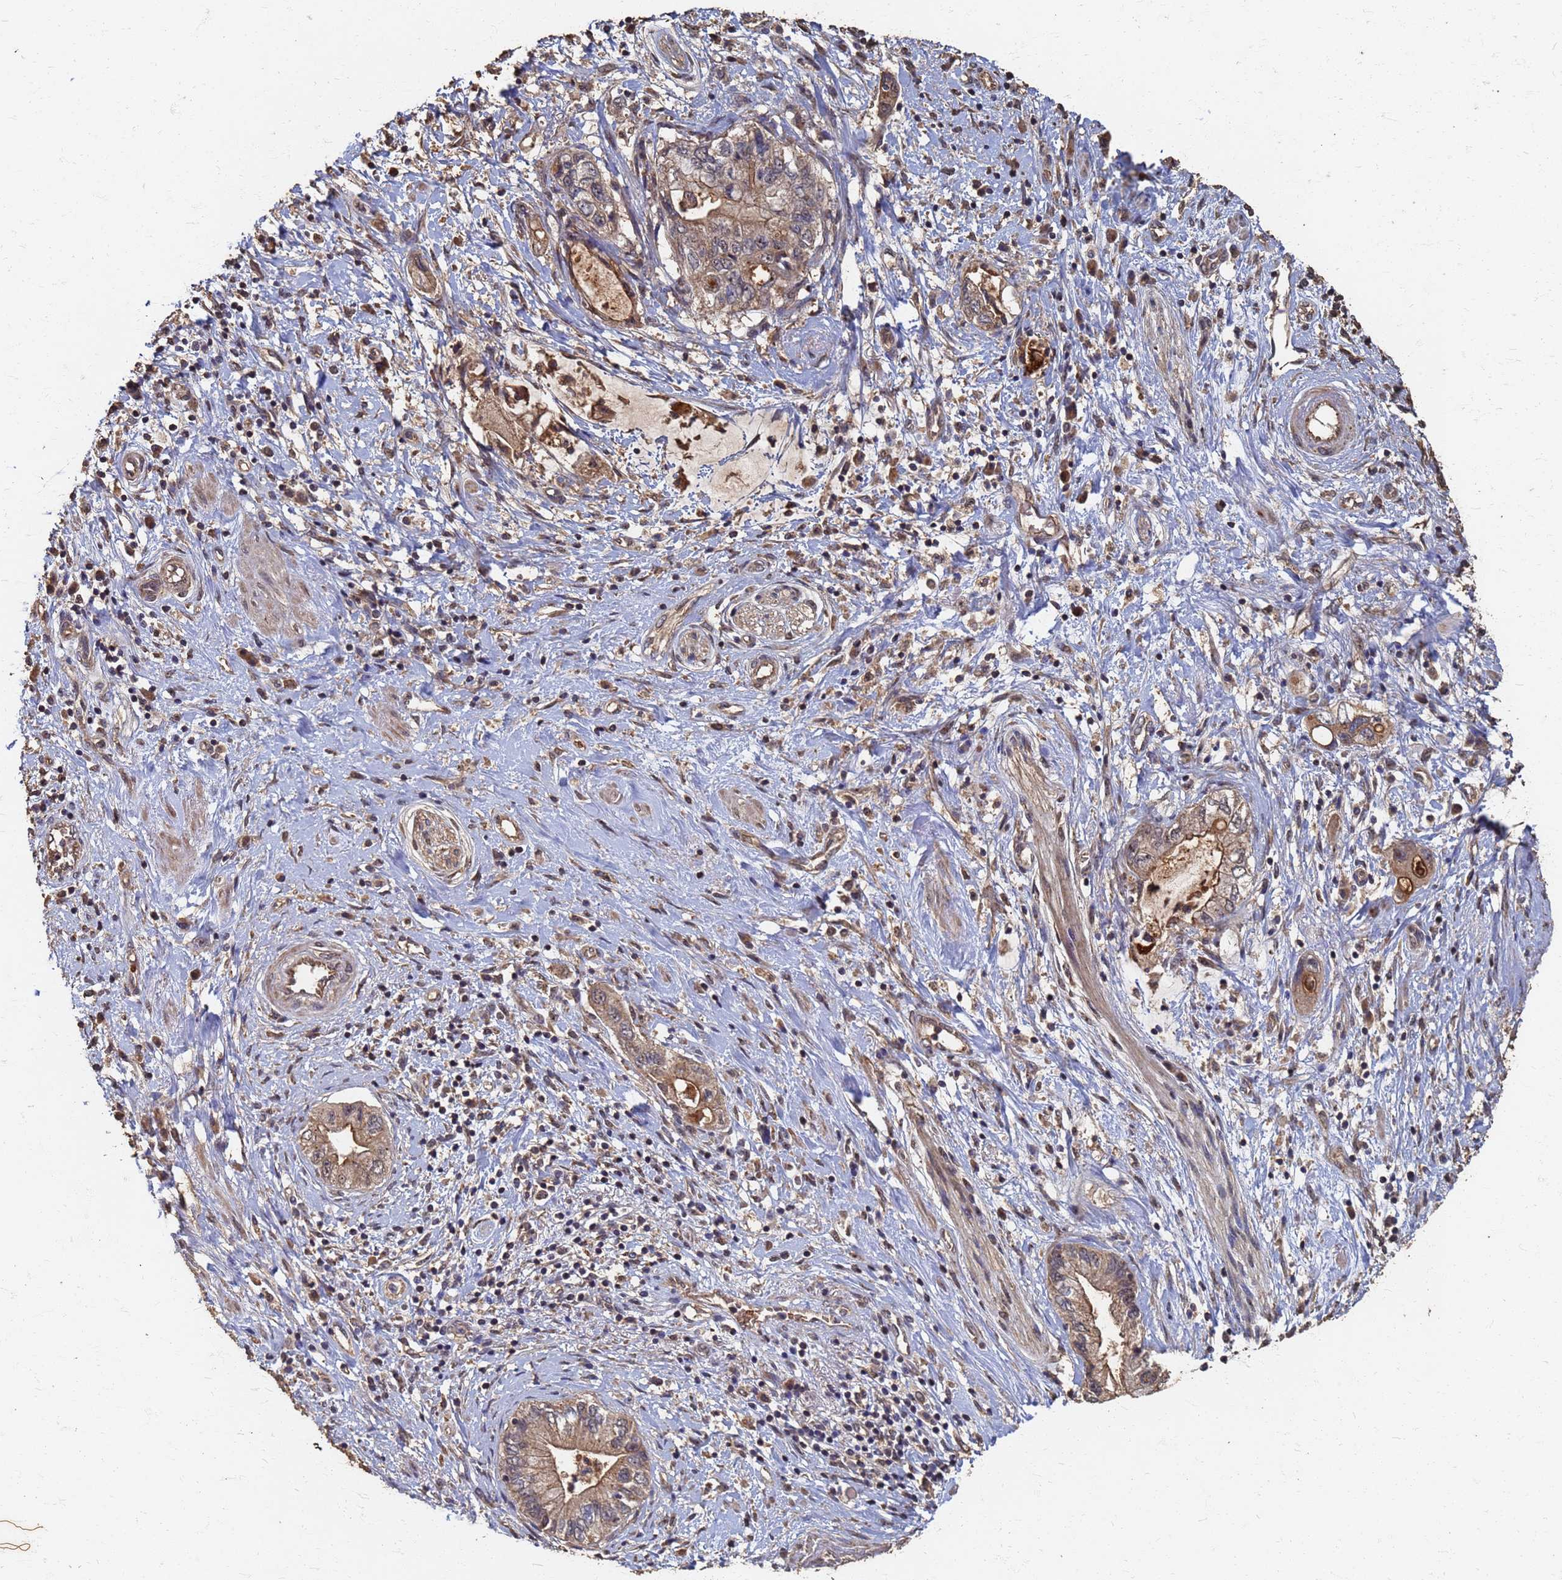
{"staining": {"intensity": "weak", "quantity": ">75%", "location": "cytoplasmic/membranous"}, "tissue": "pancreatic cancer", "cell_type": "Tumor cells", "image_type": "cancer", "snomed": [{"axis": "morphology", "description": "Adenocarcinoma, NOS"}, {"axis": "topography", "description": "Pancreas"}], "caption": "High-power microscopy captured an immunohistochemistry image of adenocarcinoma (pancreatic), revealing weak cytoplasmic/membranous staining in about >75% of tumor cells.", "gene": "DPH5", "patient": {"sex": "female", "age": 73}}